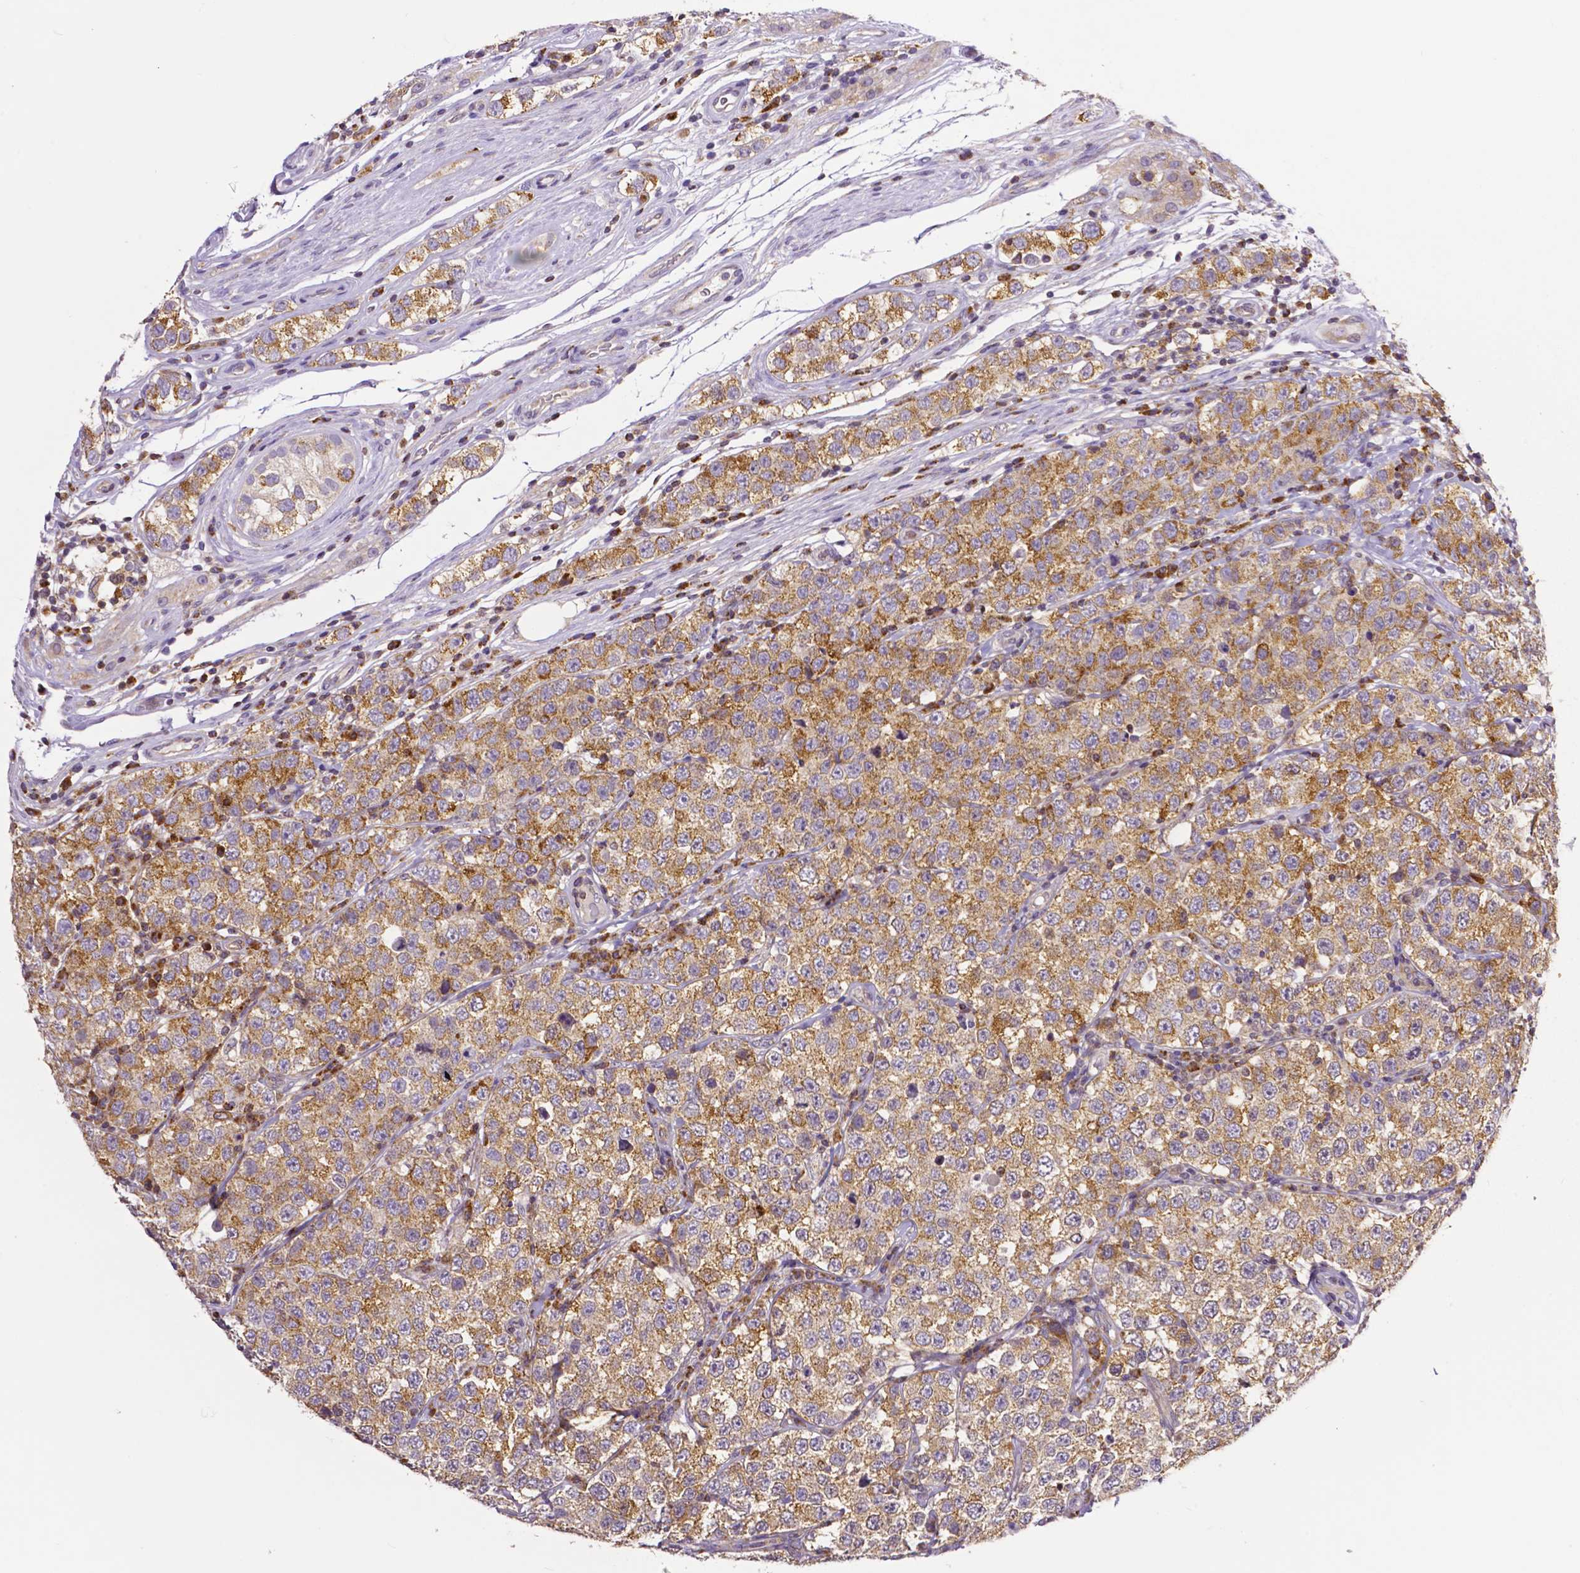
{"staining": {"intensity": "moderate", "quantity": ">75%", "location": "cytoplasmic/membranous"}, "tissue": "testis cancer", "cell_type": "Tumor cells", "image_type": "cancer", "snomed": [{"axis": "morphology", "description": "Seminoma, NOS"}, {"axis": "topography", "description": "Testis"}], "caption": "Immunohistochemical staining of human testis cancer exhibits medium levels of moderate cytoplasmic/membranous positivity in approximately >75% of tumor cells. (DAB IHC, brown staining for protein, blue staining for nuclei).", "gene": "MCL1", "patient": {"sex": "male", "age": 34}}